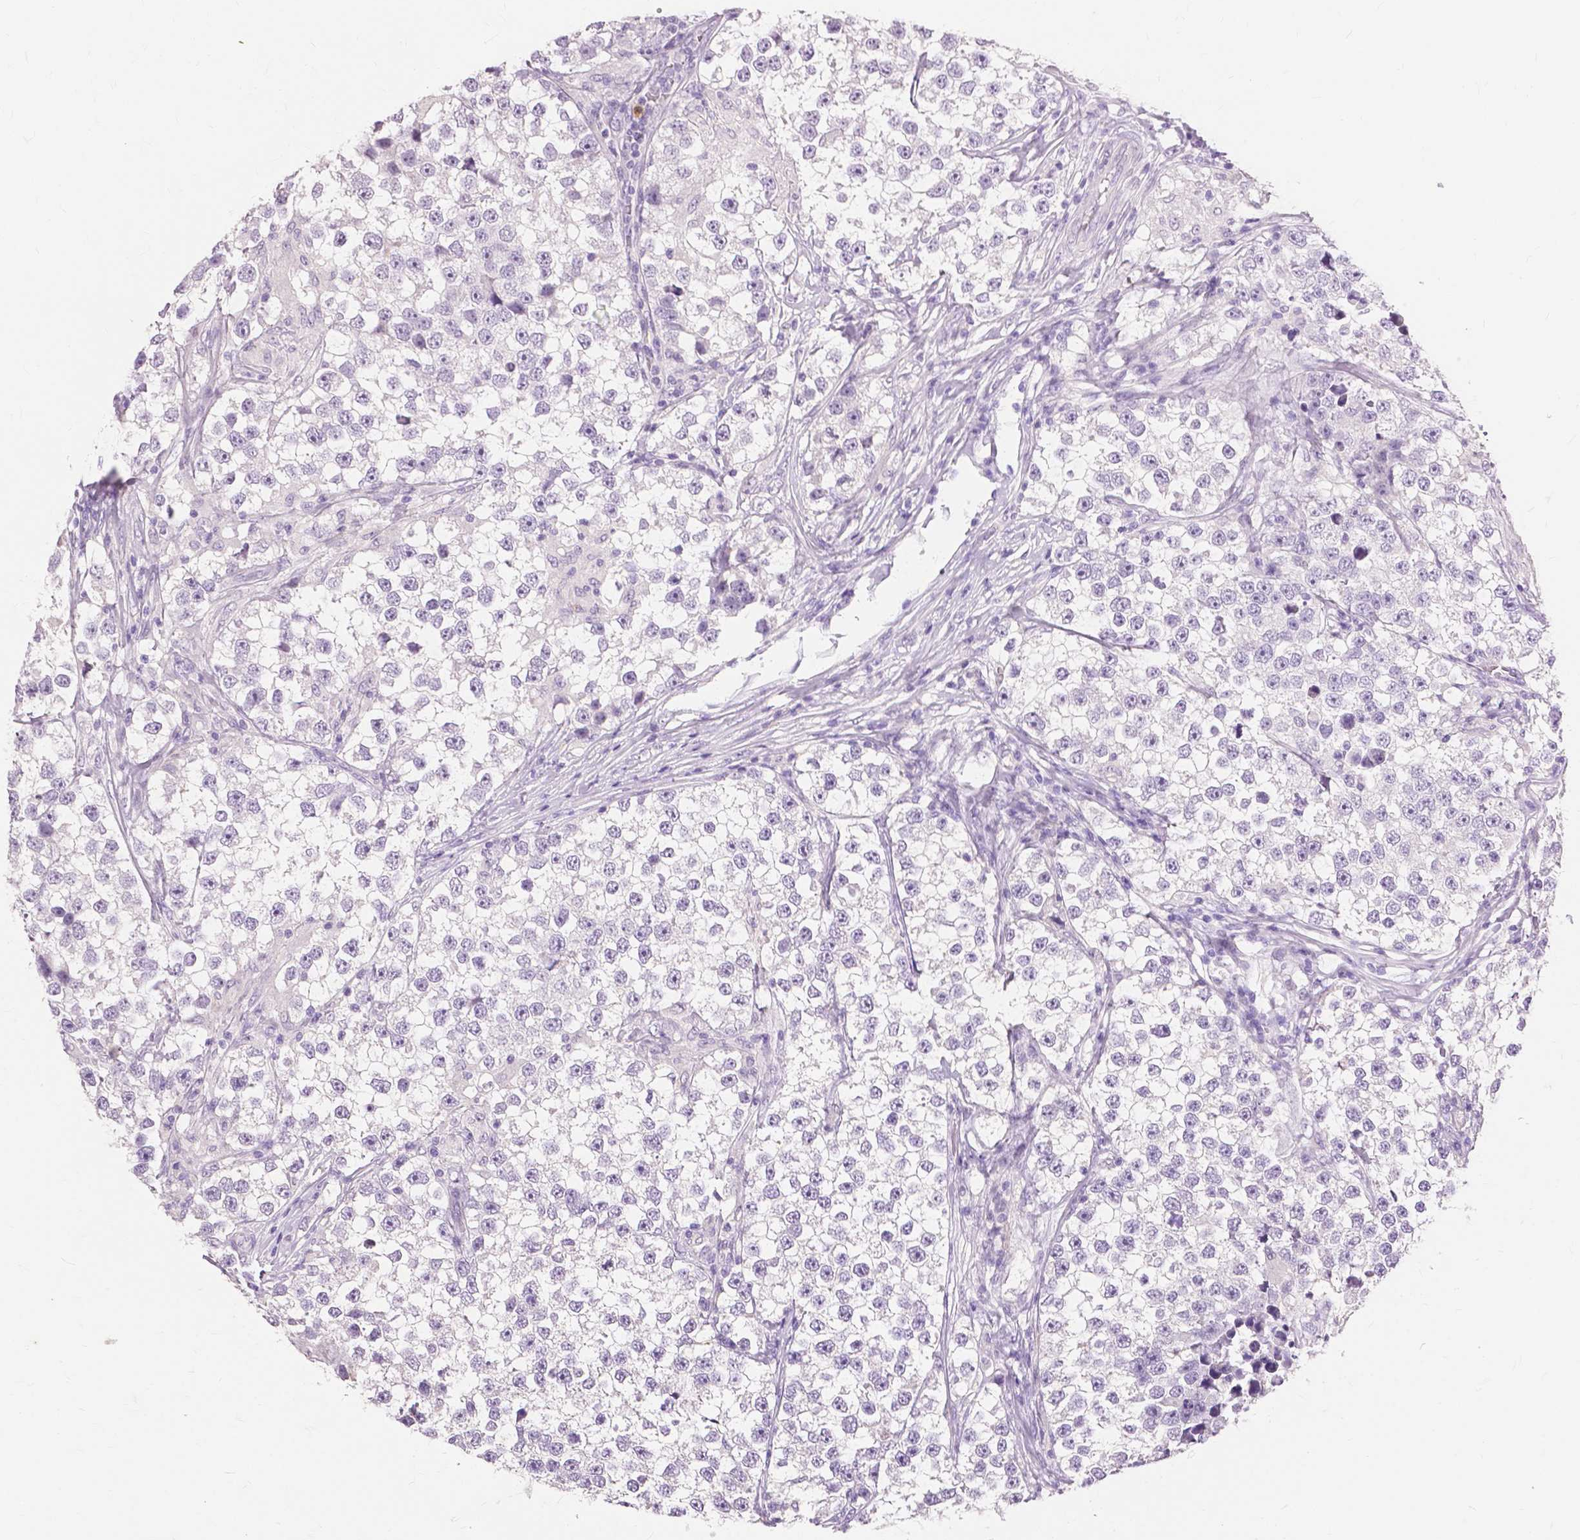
{"staining": {"intensity": "negative", "quantity": "none", "location": "none"}, "tissue": "testis cancer", "cell_type": "Tumor cells", "image_type": "cancer", "snomed": [{"axis": "morphology", "description": "Seminoma, NOS"}, {"axis": "topography", "description": "Testis"}], "caption": "The immunohistochemistry (IHC) image has no significant staining in tumor cells of testis seminoma tissue.", "gene": "CXCR2", "patient": {"sex": "male", "age": 46}}